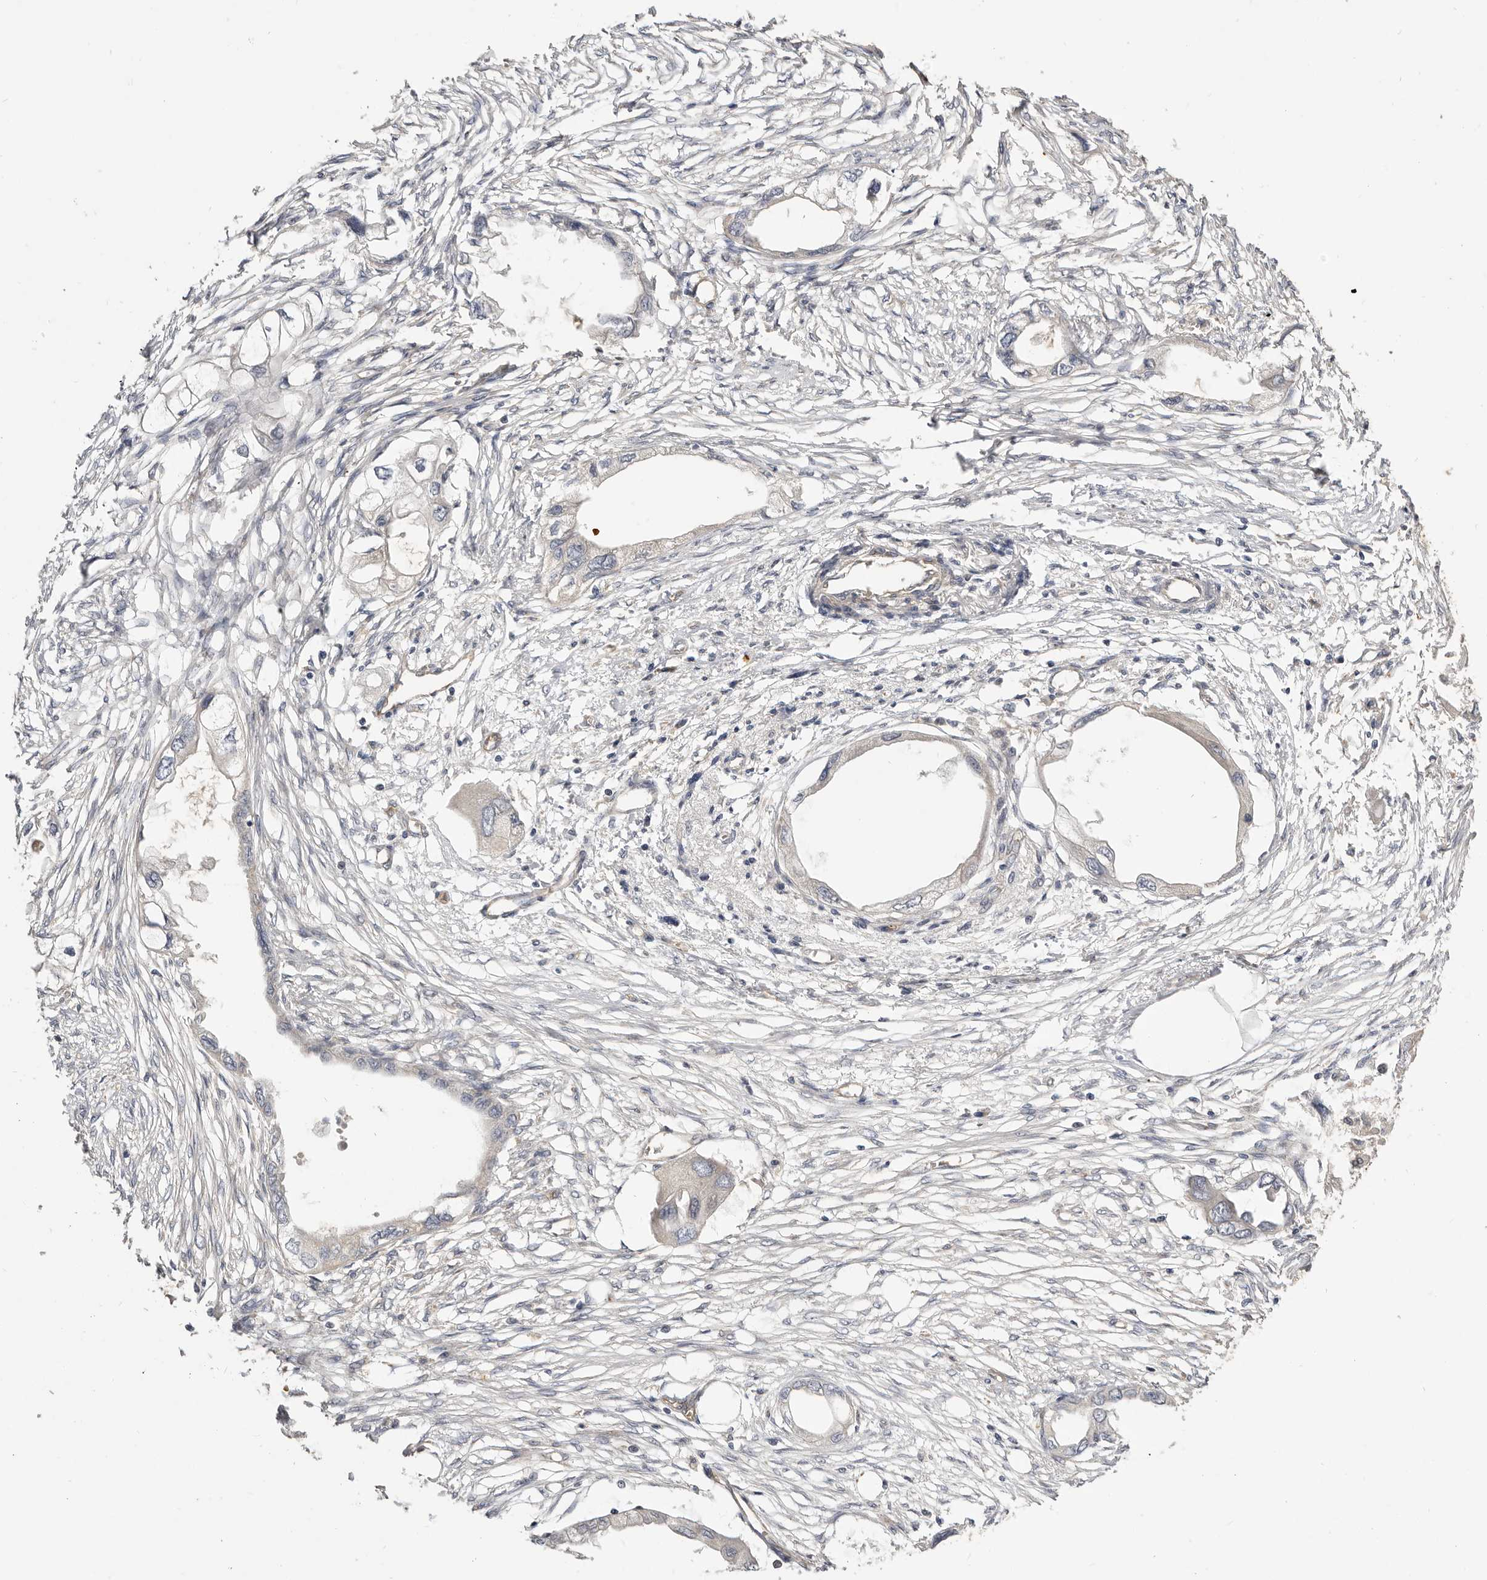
{"staining": {"intensity": "negative", "quantity": "none", "location": "none"}, "tissue": "endometrial cancer", "cell_type": "Tumor cells", "image_type": "cancer", "snomed": [{"axis": "morphology", "description": "Adenocarcinoma, NOS"}, {"axis": "morphology", "description": "Adenocarcinoma, metastatic, NOS"}, {"axis": "topography", "description": "Adipose tissue"}, {"axis": "topography", "description": "Endometrium"}], "caption": "The image displays no staining of tumor cells in adenocarcinoma (endometrial). (DAB (3,3'-diaminobenzidine) IHC visualized using brightfield microscopy, high magnification).", "gene": "ADAMTS9", "patient": {"sex": "female", "age": 67}}